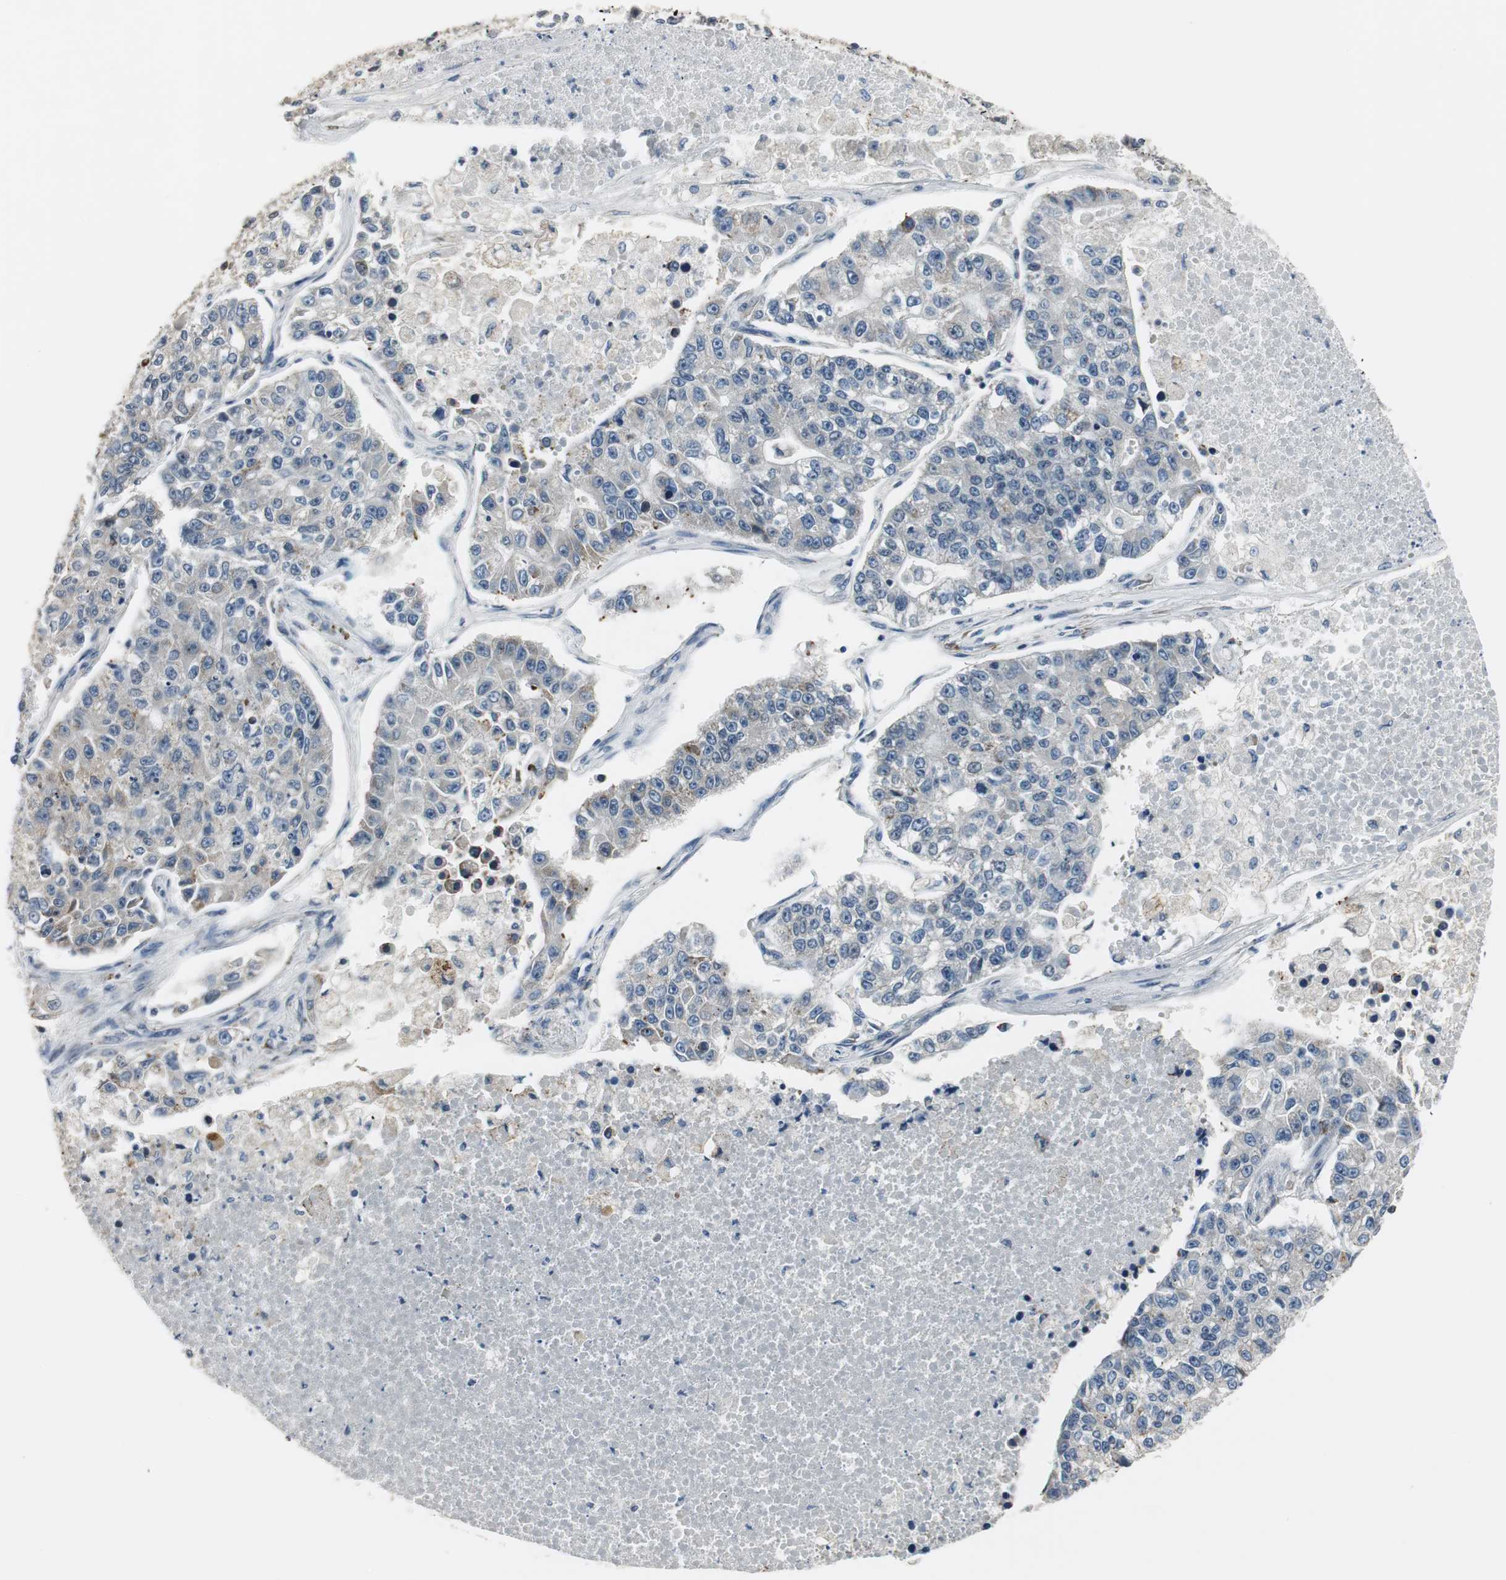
{"staining": {"intensity": "weak", "quantity": "<25%", "location": "cytoplasmic/membranous"}, "tissue": "lung cancer", "cell_type": "Tumor cells", "image_type": "cancer", "snomed": [{"axis": "morphology", "description": "Adenocarcinoma, NOS"}, {"axis": "topography", "description": "Lung"}], "caption": "The micrograph demonstrates no staining of tumor cells in lung cancer.", "gene": "CCT5", "patient": {"sex": "male", "age": 49}}